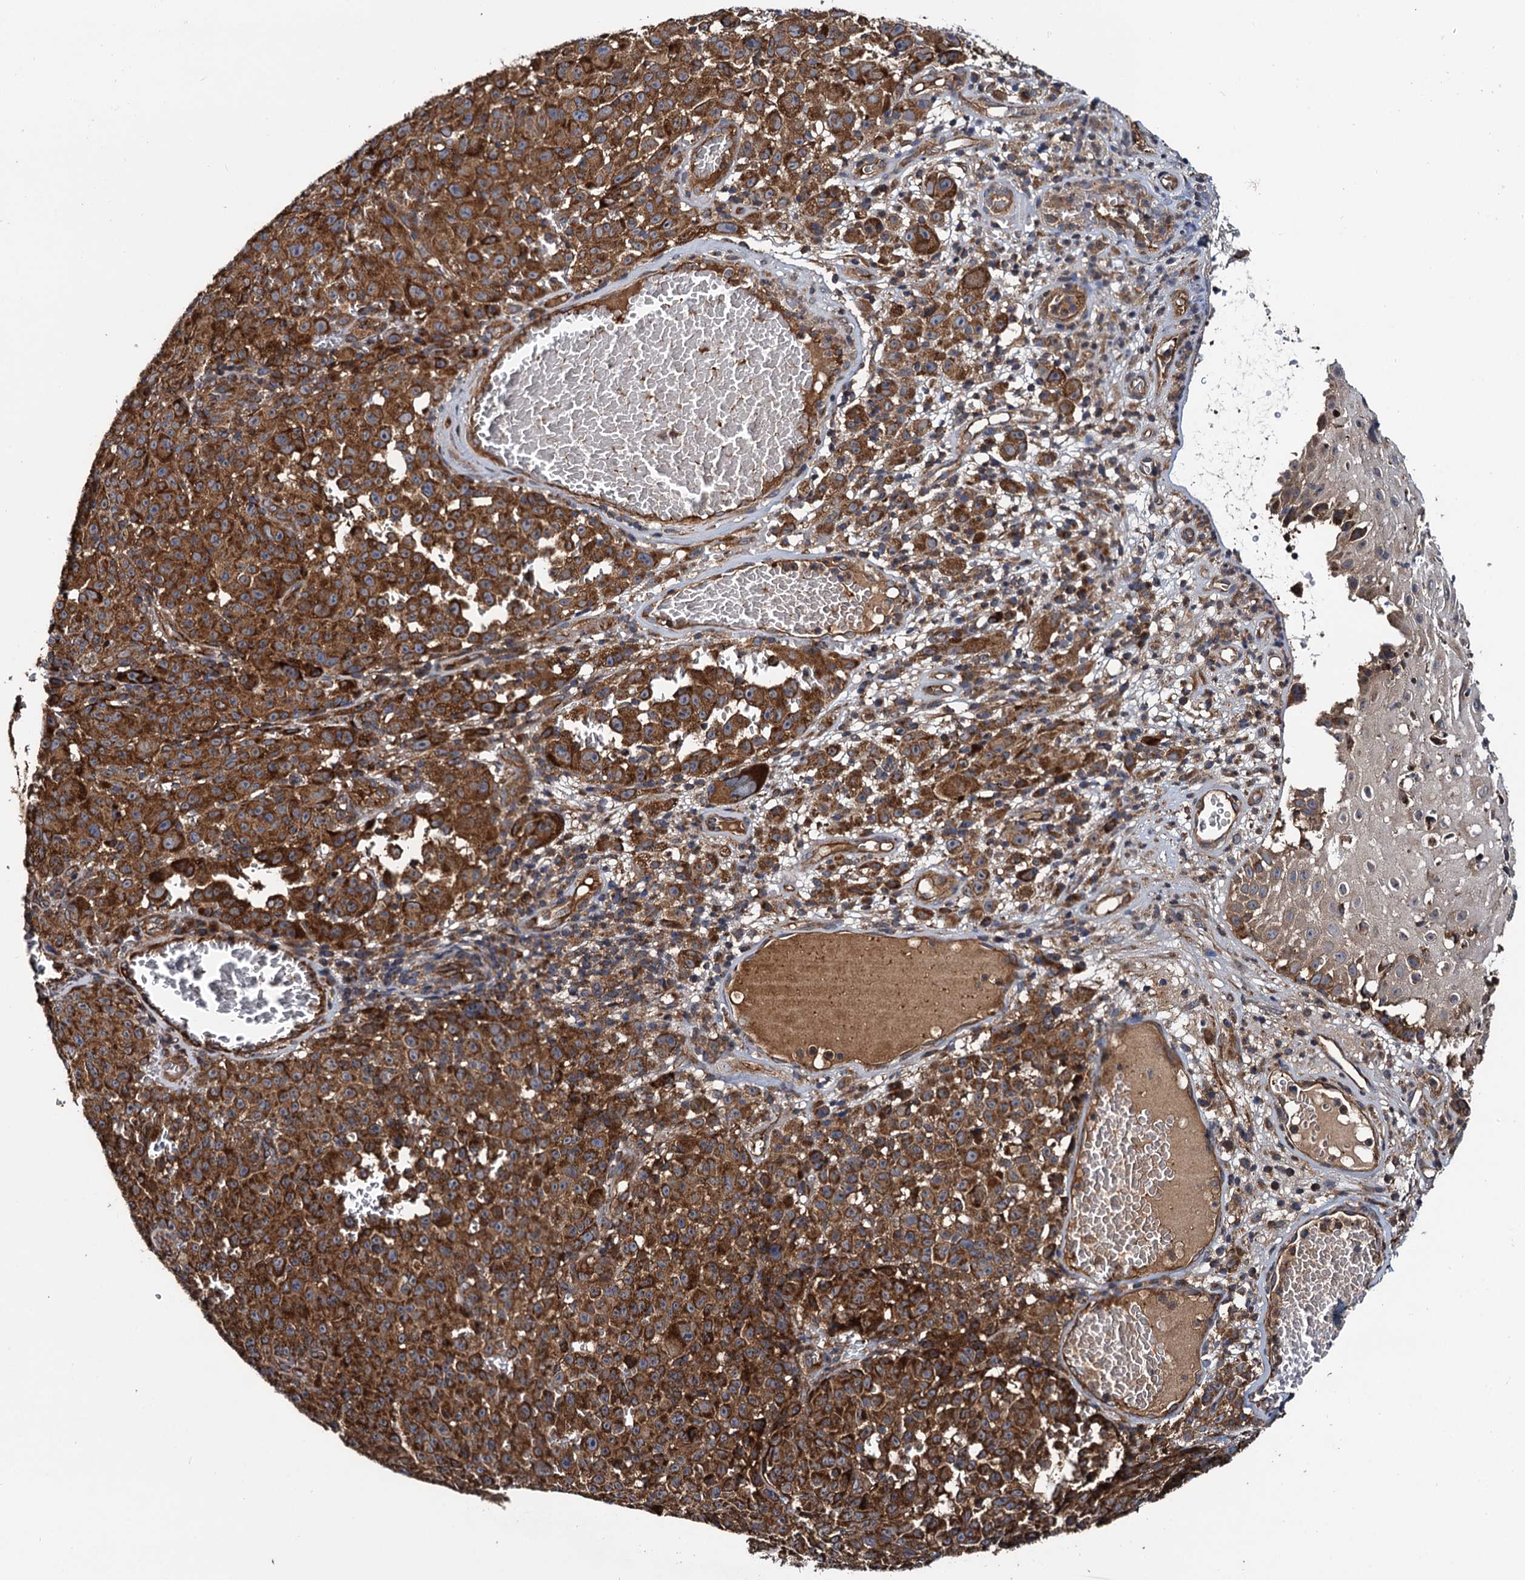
{"staining": {"intensity": "strong", "quantity": ">75%", "location": "cytoplasmic/membranous"}, "tissue": "melanoma", "cell_type": "Tumor cells", "image_type": "cancer", "snomed": [{"axis": "morphology", "description": "Malignant melanoma, NOS"}, {"axis": "topography", "description": "Skin"}], "caption": "Immunohistochemistry (IHC) histopathology image of human melanoma stained for a protein (brown), which exhibits high levels of strong cytoplasmic/membranous staining in about >75% of tumor cells.", "gene": "NEK1", "patient": {"sex": "female", "age": 82}}